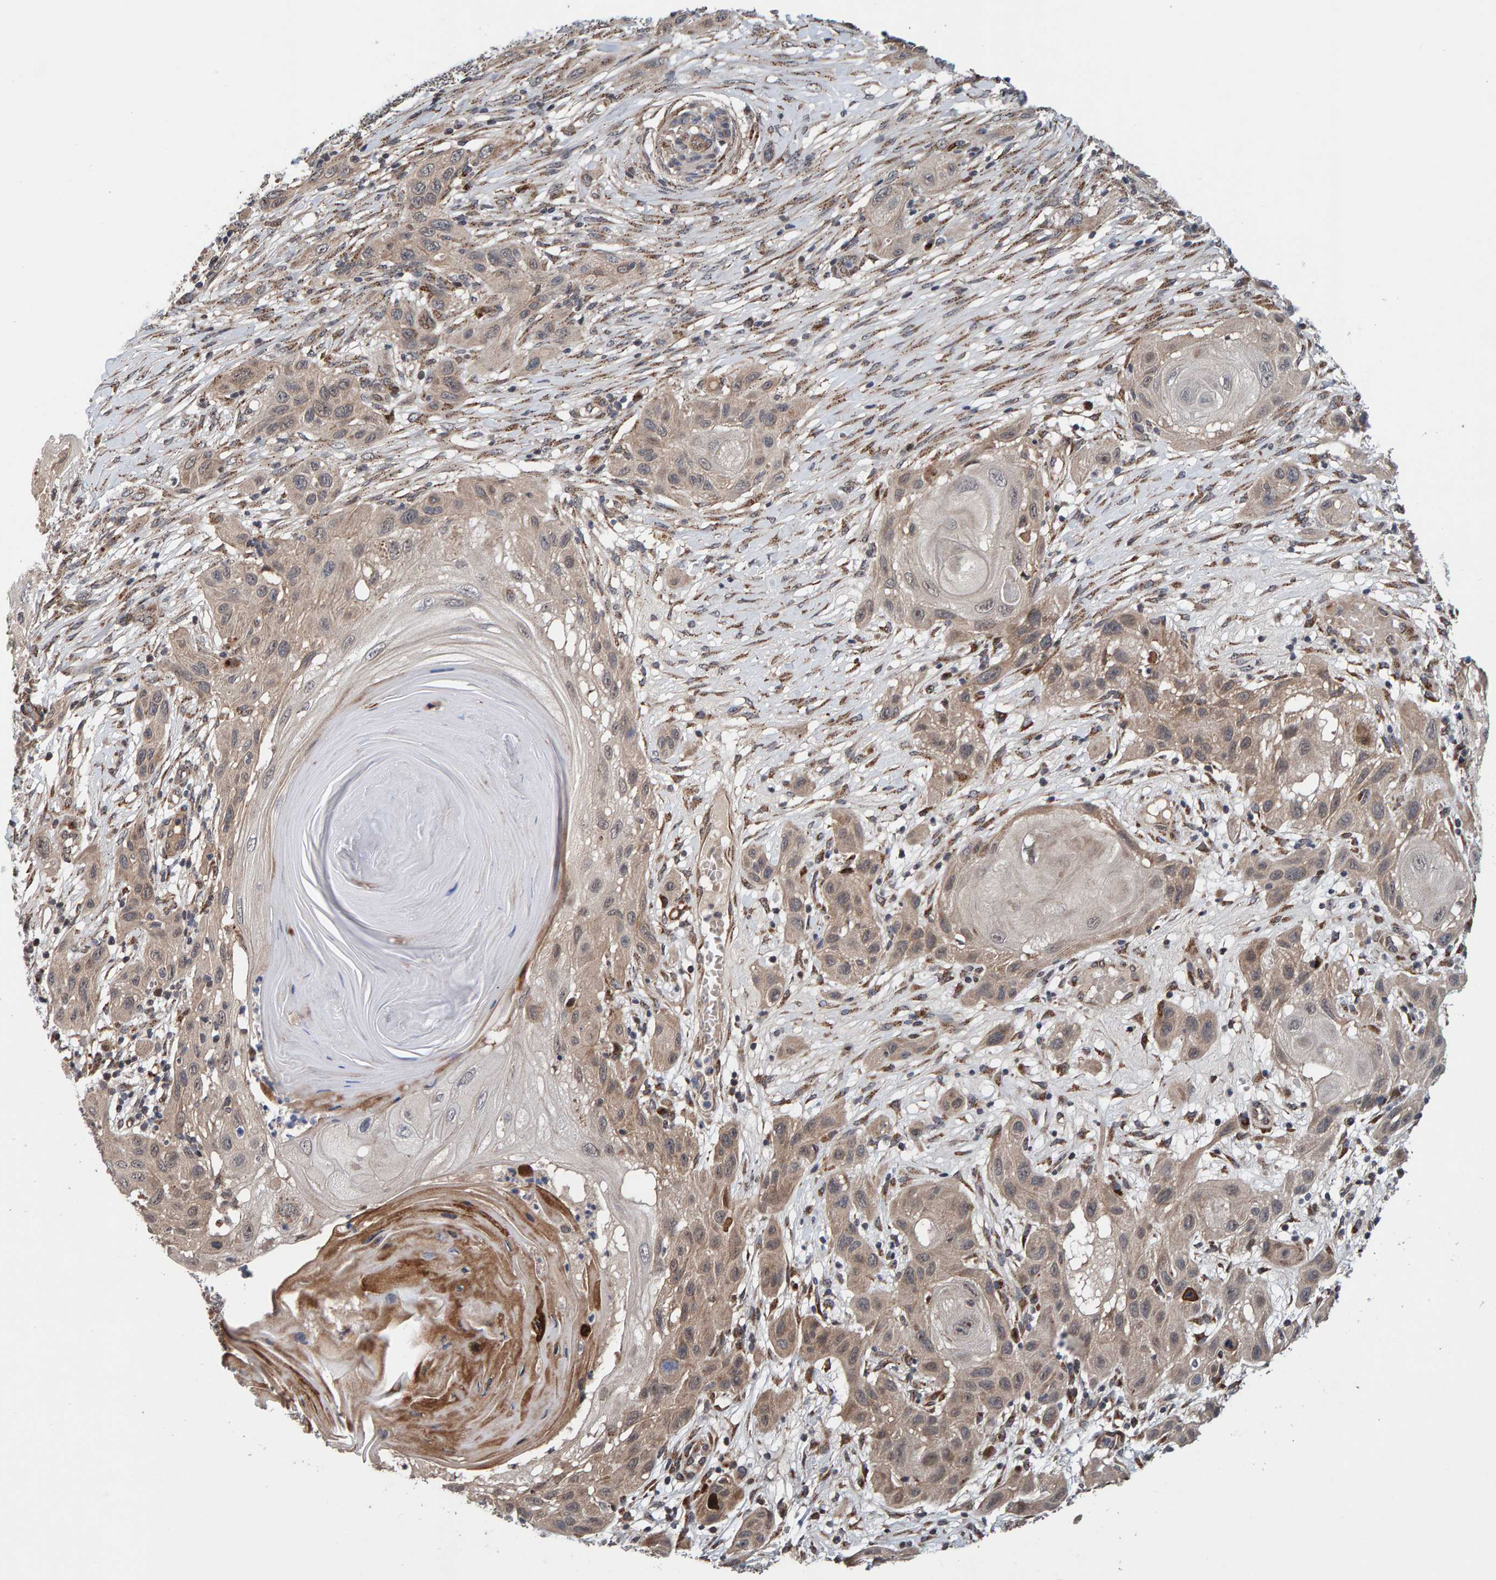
{"staining": {"intensity": "weak", "quantity": ">75%", "location": "cytoplasmic/membranous"}, "tissue": "skin cancer", "cell_type": "Tumor cells", "image_type": "cancer", "snomed": [{"axis": "morphology", "description": "Squamous cell carcinoma, NOS"}, {"axis": "topography", "description": "Skin"}], "caption": "Protein analysis of skin cancer tissue exhibits weak cytoplasmic/membranous positivity in about >75% of tumor cells. (brown staining indicates protein expression, while blue staining denotes nuclei).", "gene": "CCDC25", "patient": {"sex": "female", "age": 96}}